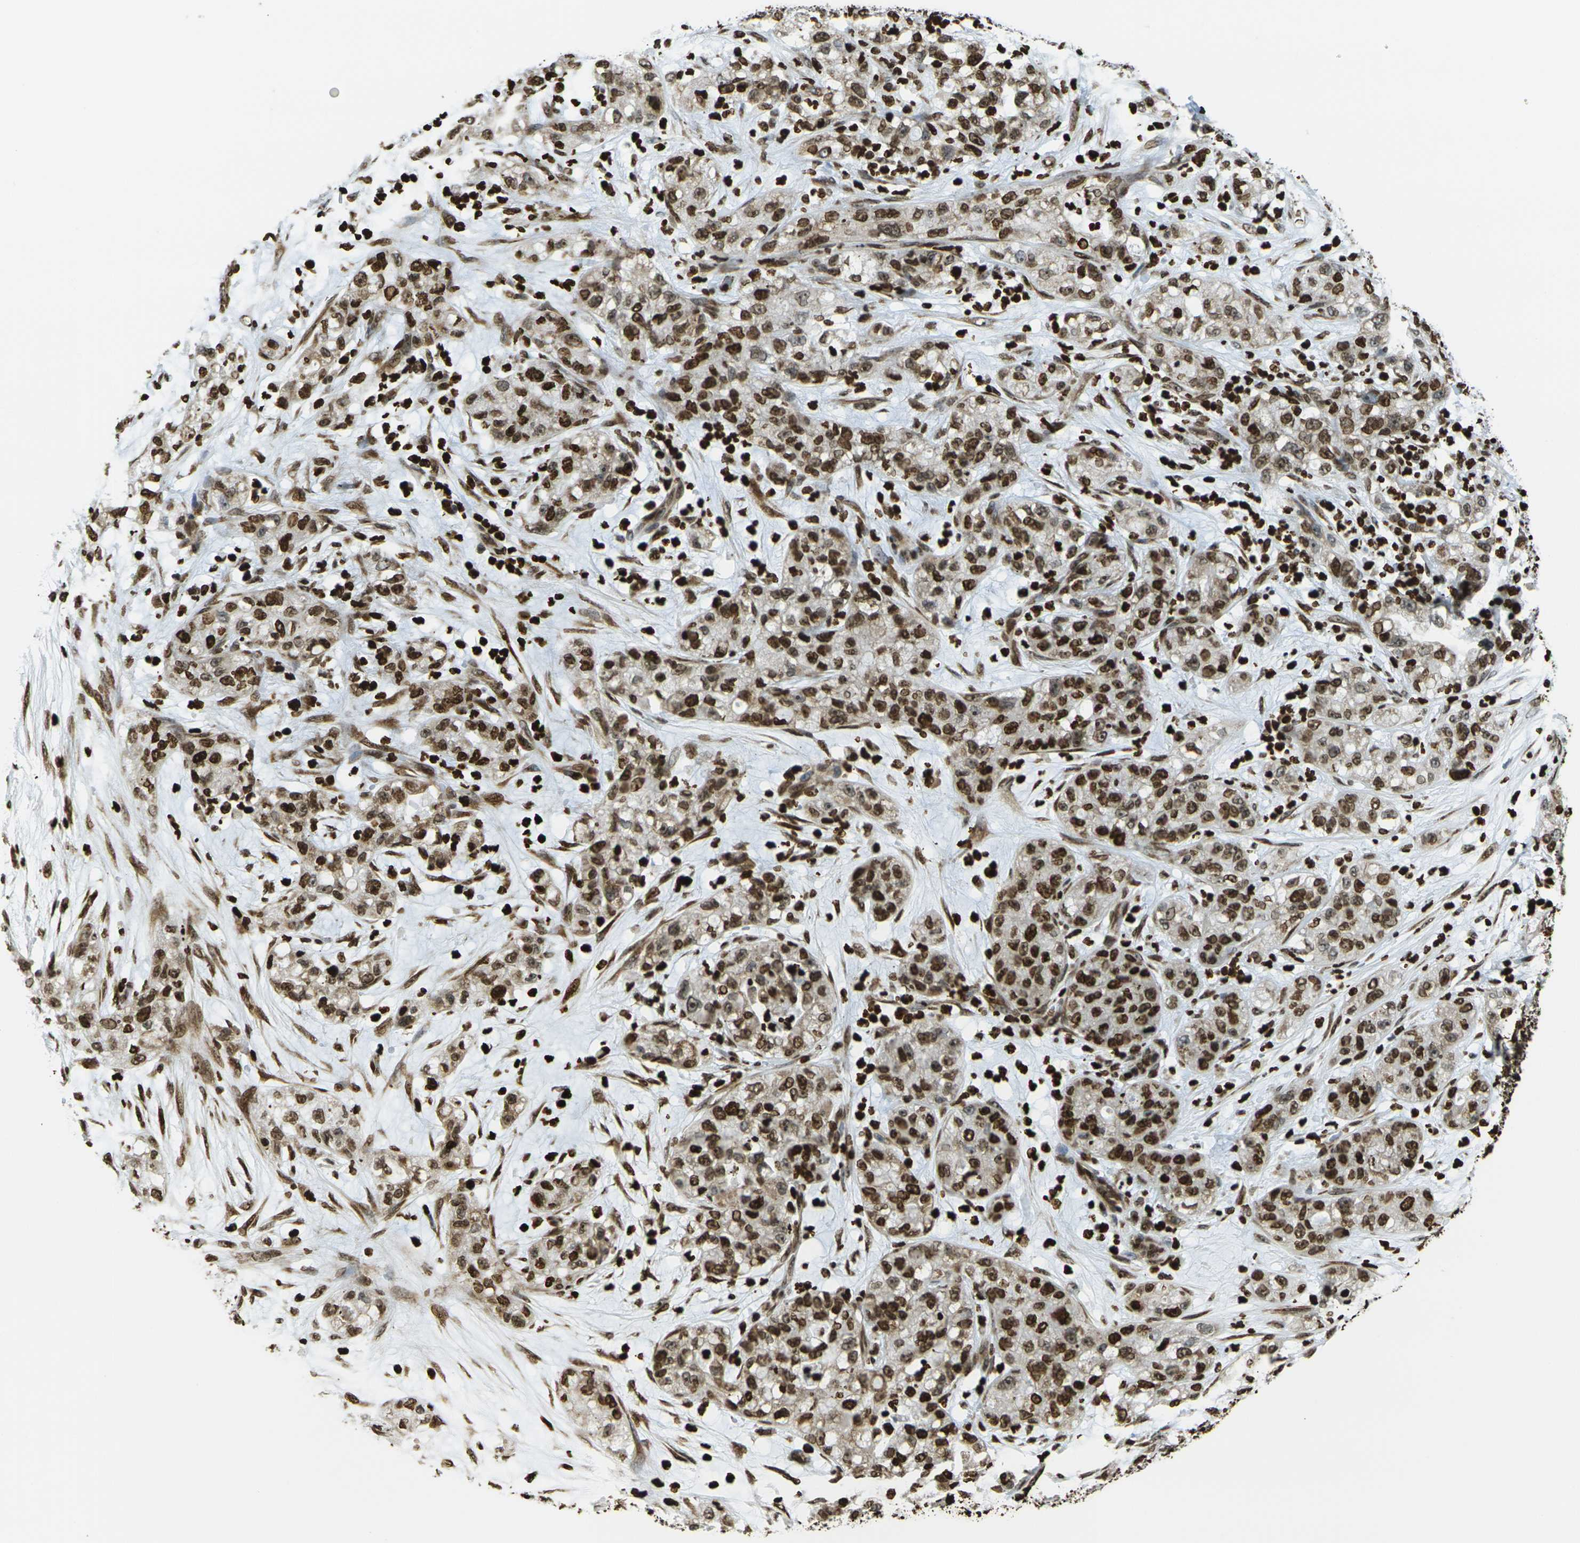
{"staining": {"intensity": "moderate", "quantity": ">75%", "location": "nuclear"}, "tissue": "pancreatic cancer", "cell_type": "Tumor cells", "image_type": "cancer", "snomed": [{"axis": "morphology", "description": "Adenocarcinoma, NOS"}, {"axis": "topography", "description": "Pancreas"}], "caption": "Immunohistochemistry (IHC) (DAB) staining of human pancreatic adenocarcinoma displays moderate nuclear protein positivity in approximately >75% of tumor cells. The protein is shown in brown color, while the nuclei are stained blue.", "gene": "H1-2", "patient": {"sex": "female", "age": 78}}